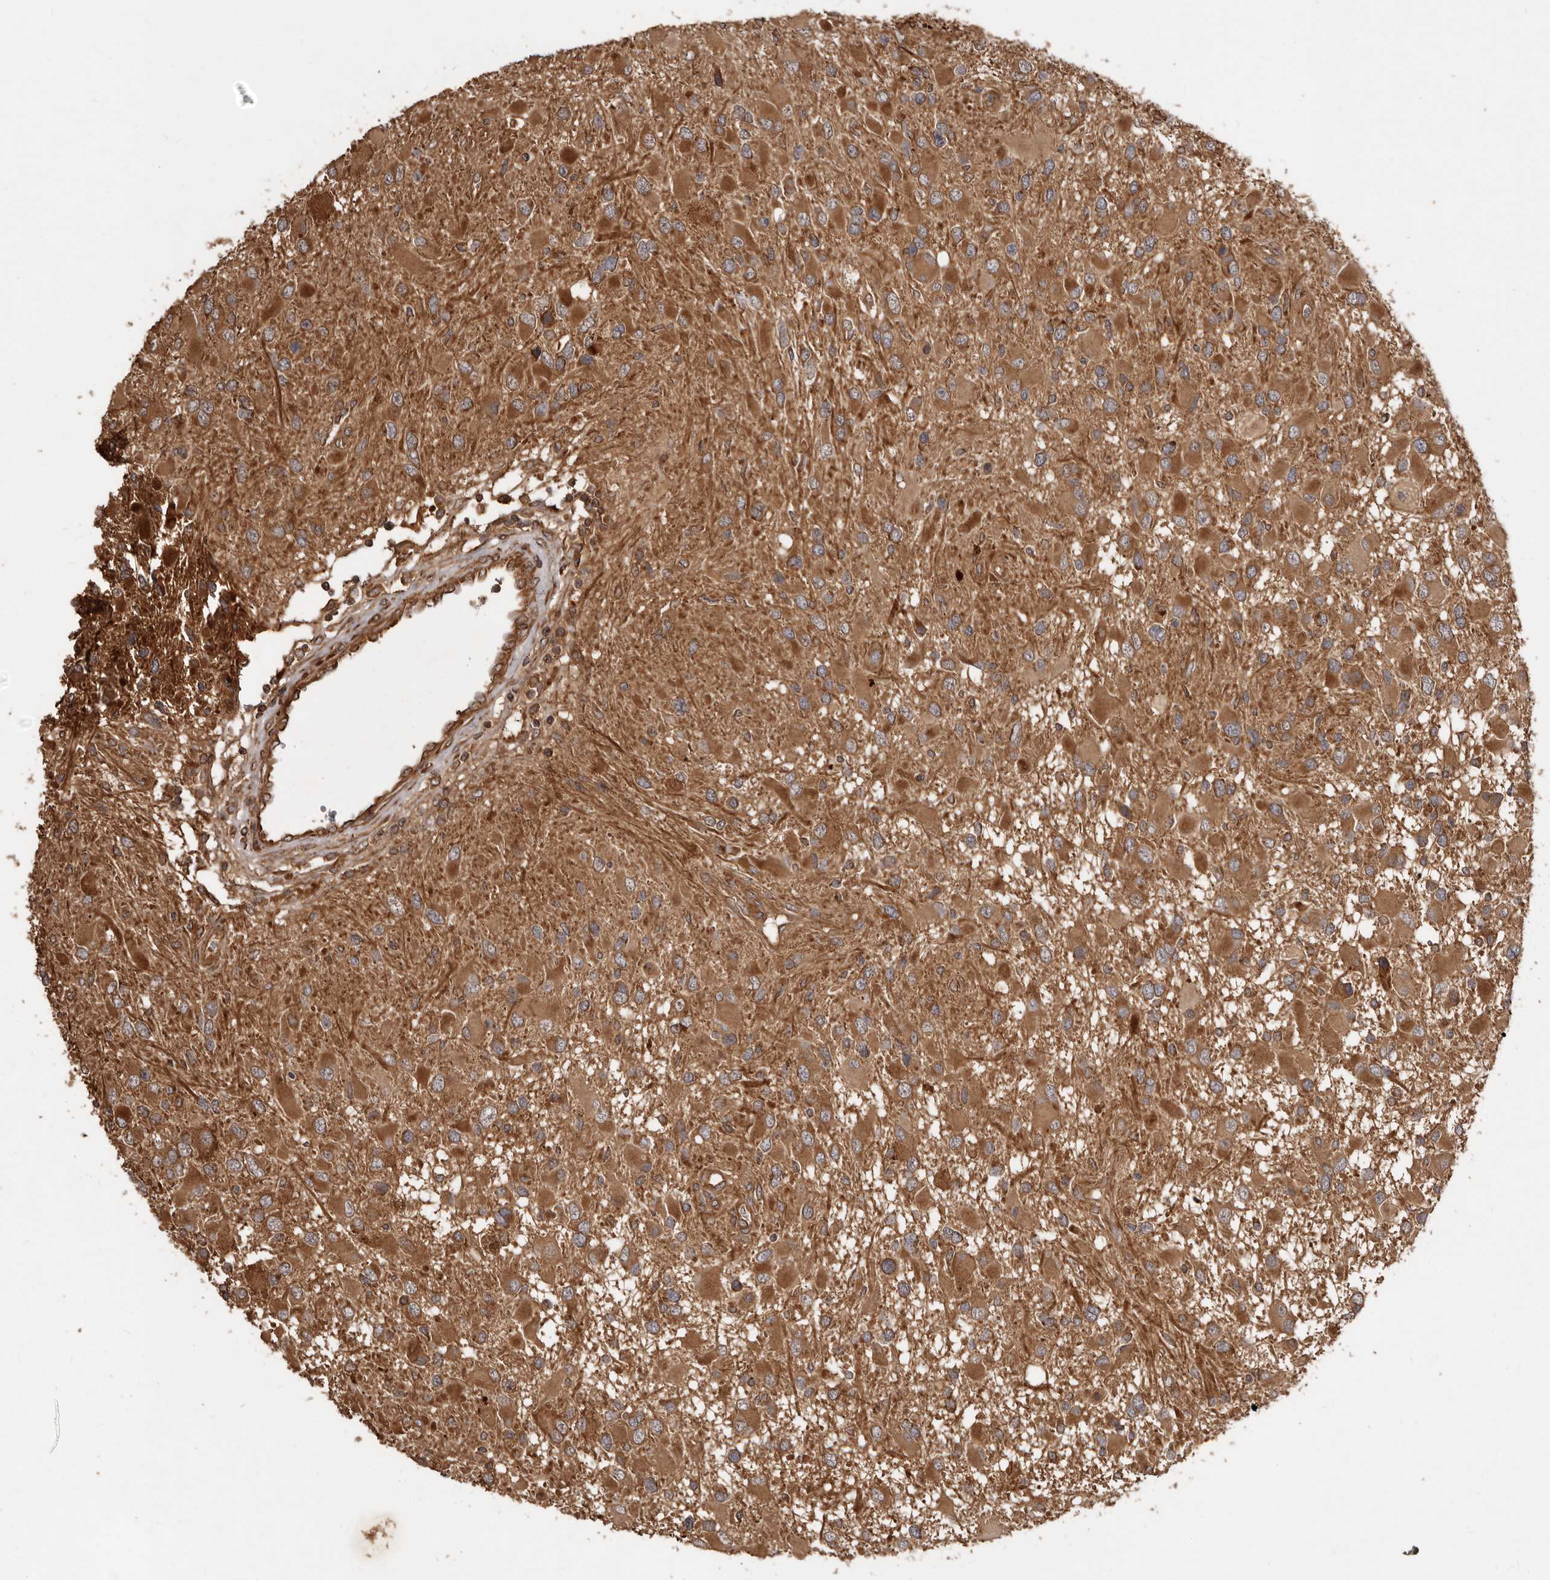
{"staining": {"intensity": "moderate", "quantity": ">75%", "location": "cytoplasmic/membranous"}, "tissue": "glioma", "cell_type": "Tumor cells", "image_type": "cancer", "snomed": [{"axis": "morphology", "description": "Glioma, malignant, High grade"}, {"axis": "topography", "description": "Brain"}], "caption": "This is a histology image of immunohistochemistry (IHC) staining of glioma, which shows moderate staining in the cytoplasmic/membranous of tumor cells.", "gene": "STK36", "patient": {"sex": "male", "age": 53}}